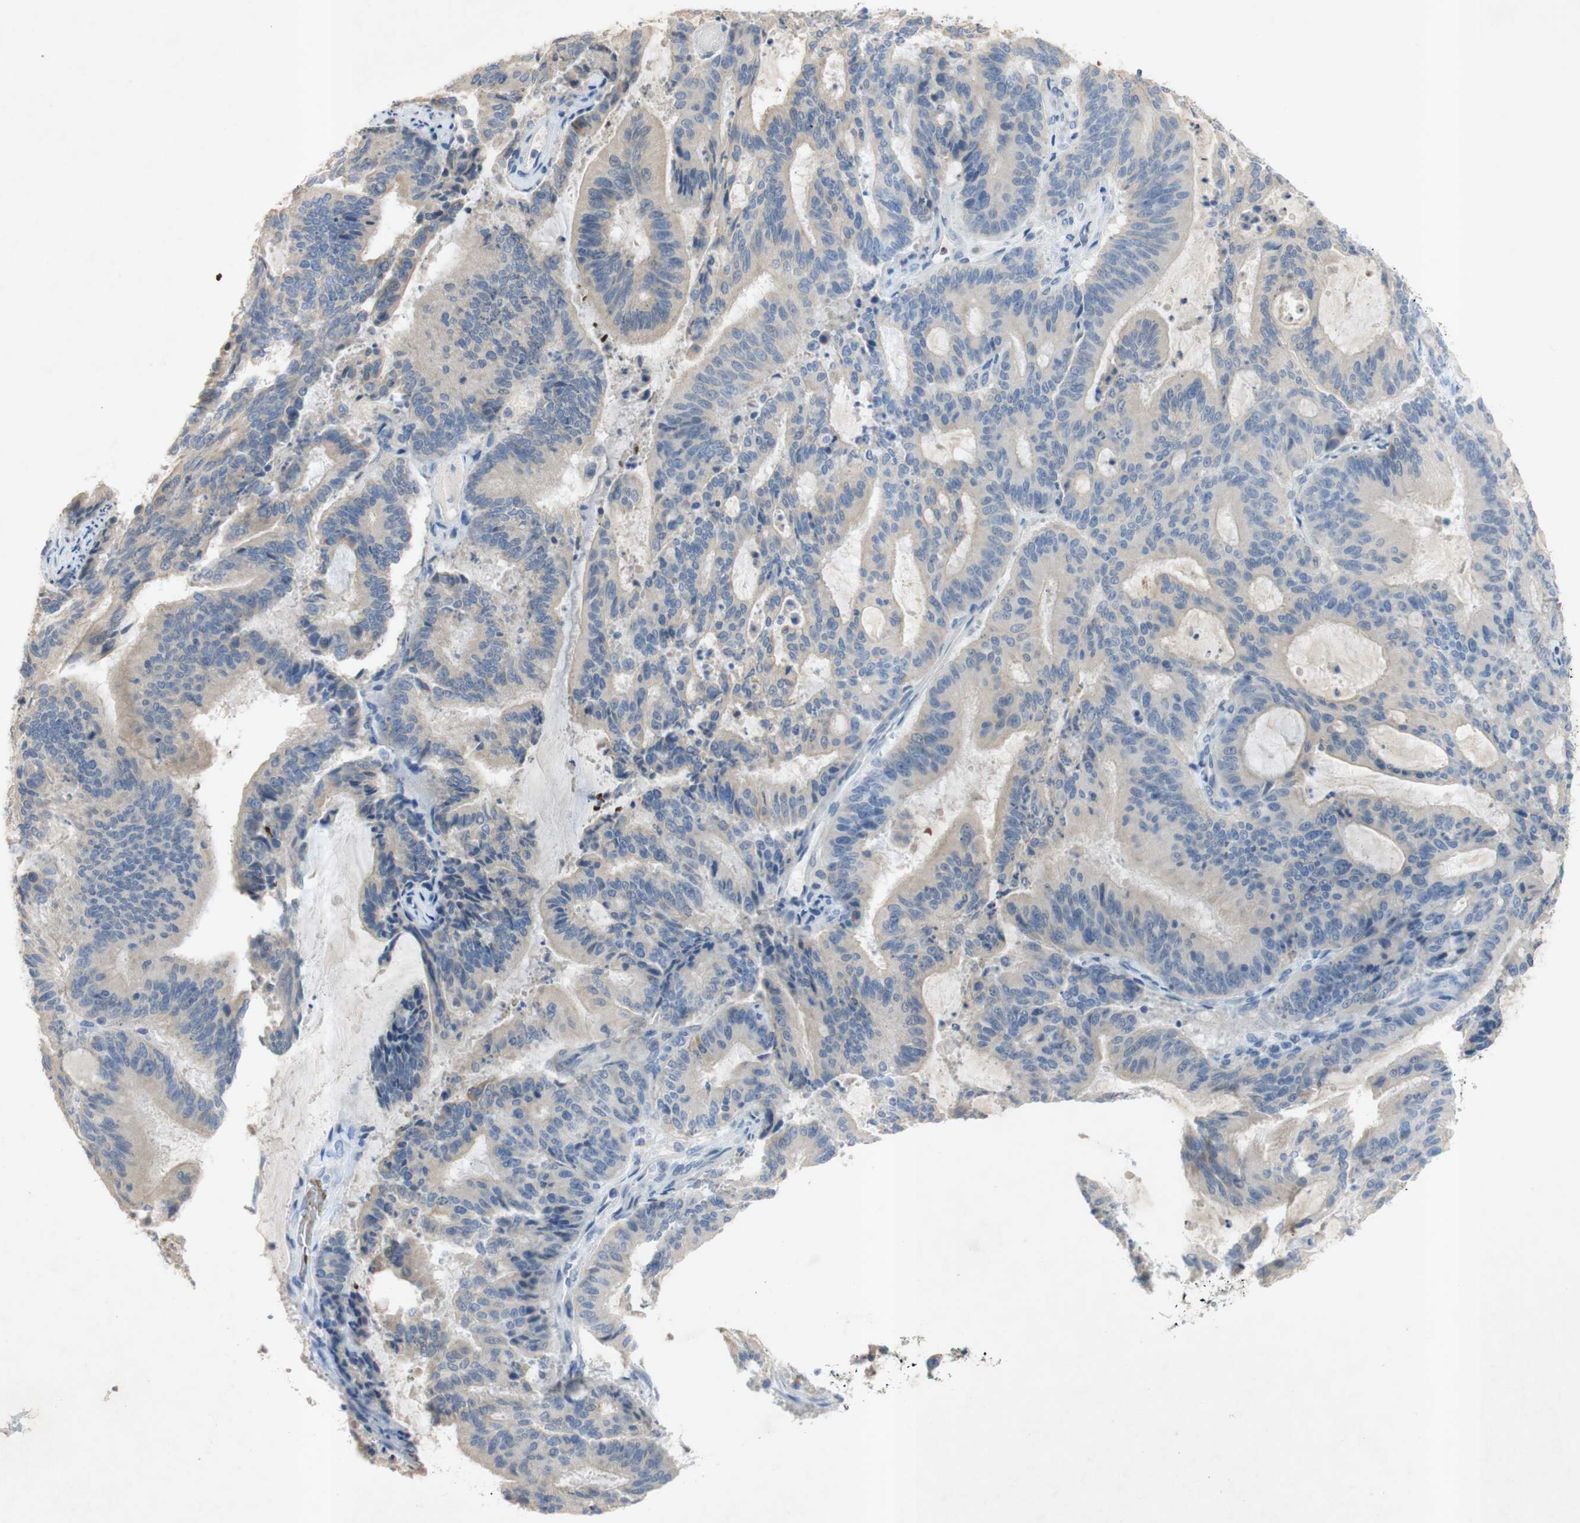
{"staining": {"intensity": "weak", "quantity": "<25%", "location": "cytoplasmic/membranous"}, "tissue": "liver cancer", "cell_type": "Tumor cells", "image_type": "cancer", "snomed": [{"axis": "morphology", "description": "Cholangiocarcinoma"}, {"axis": "topography", "description": "Liver"}], "caption": "DAB (3,3'-diaminobenzidine) immunohistochemical staining of human liver cancer shows no significant positivity in tumor cells. (DAB (3,3'-diaminobenzidine) IHC, high magnification).", "gene": "EPO", "patient": {"sex": "female", "age": 73}}